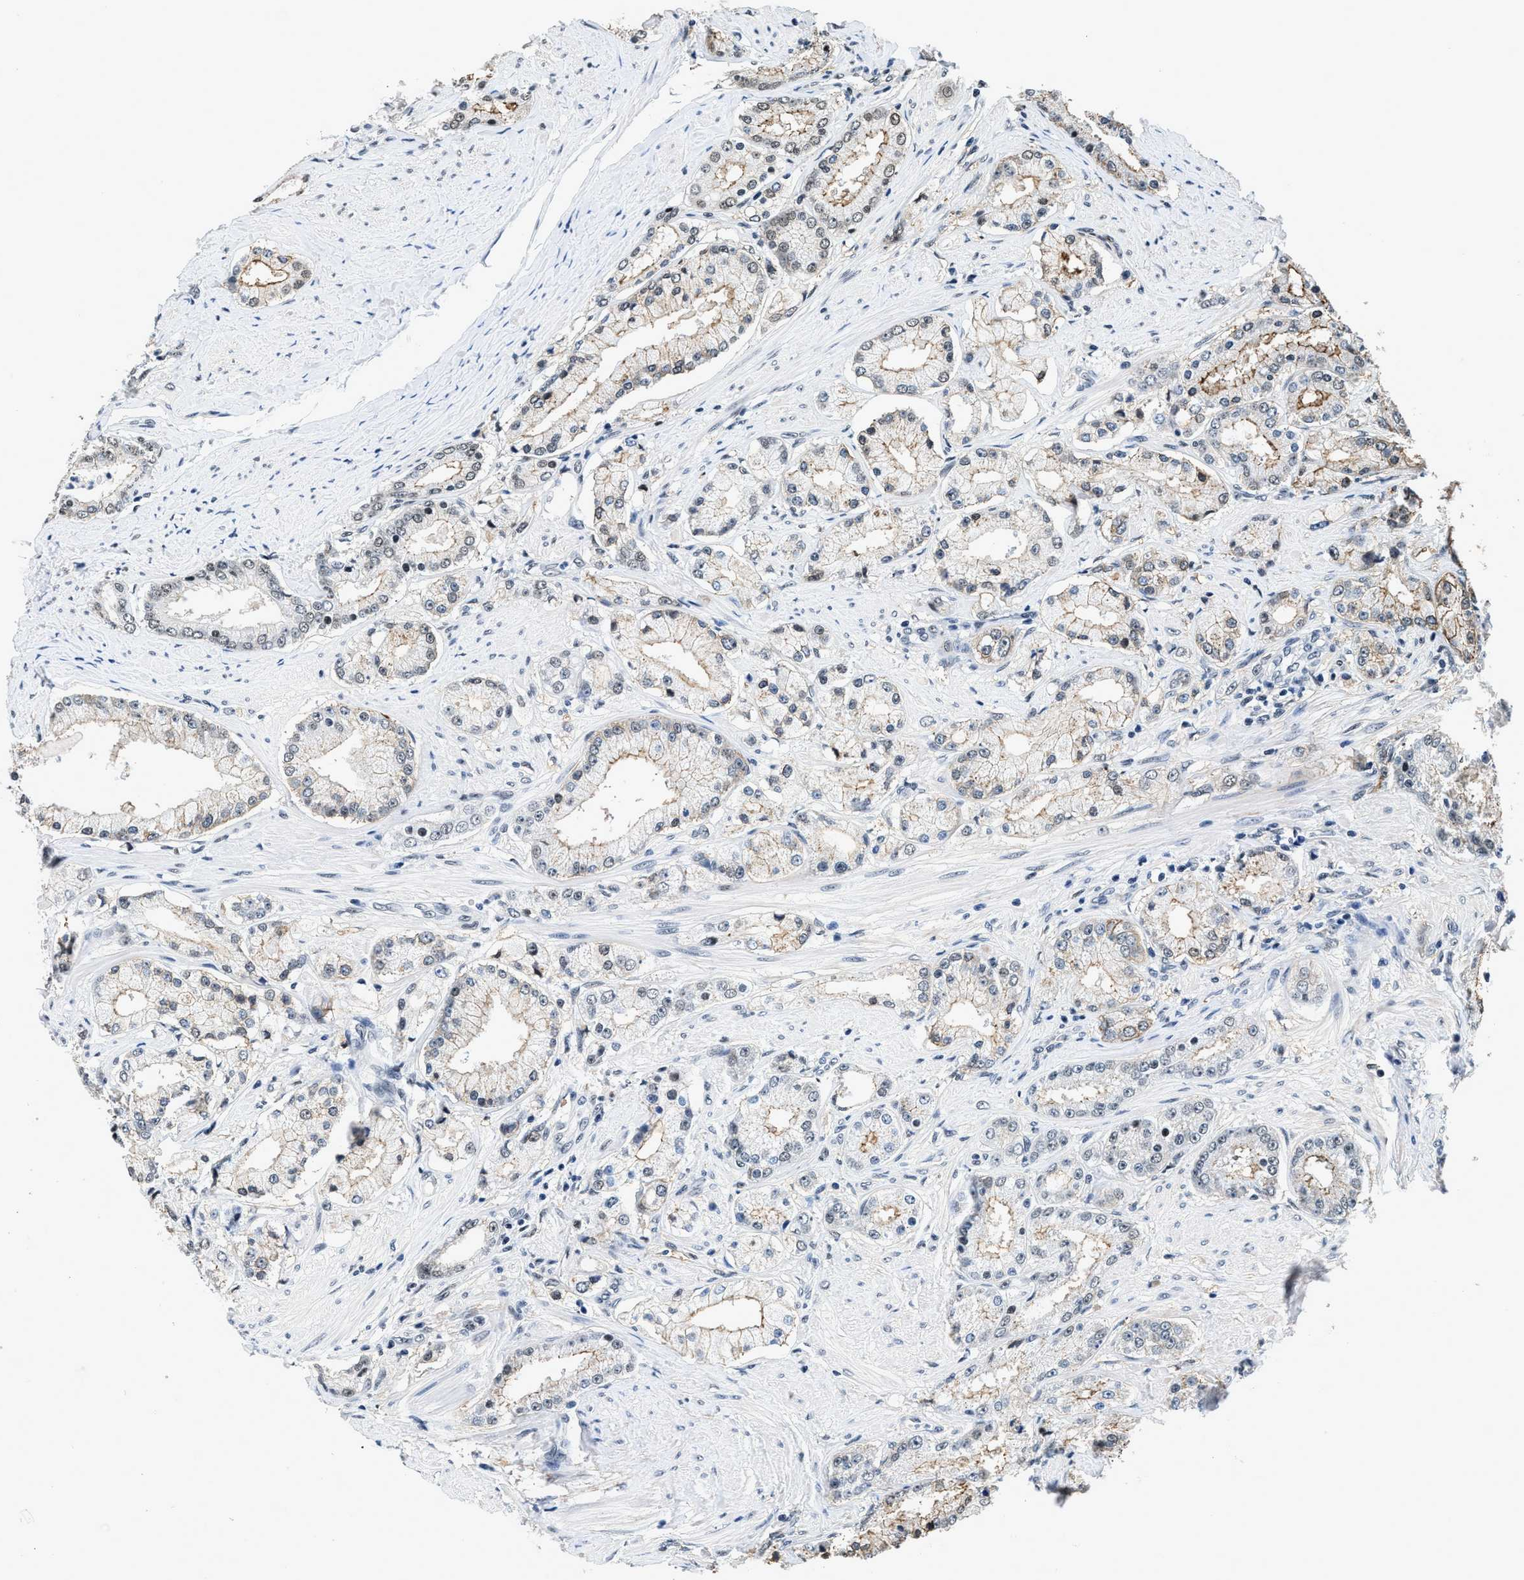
{"staining": {"intensity": "moderate", "quantity": "<25%", "location": "cytoplasmic/membranous,nuclear"}, "tissue": "prostate cancer", "cell_type": "Tumor cells", "image_type": "cancer", "snomed": [{"axis": "morphology", "description": "Adenocarcinoma, Low grade"}, {"axis": "topography", "description": "Prostate"}], "caption": "There is low levels of moderate cytoplasmic/membranous and nuclear expression in tumor cells of prostate cancer (low-grade adenocarcinoma), as demonstrated by immunohistochemical staining (brown color).", "gene": "HNRNPH2", "patient": {"sex": "male", "age": 63}}